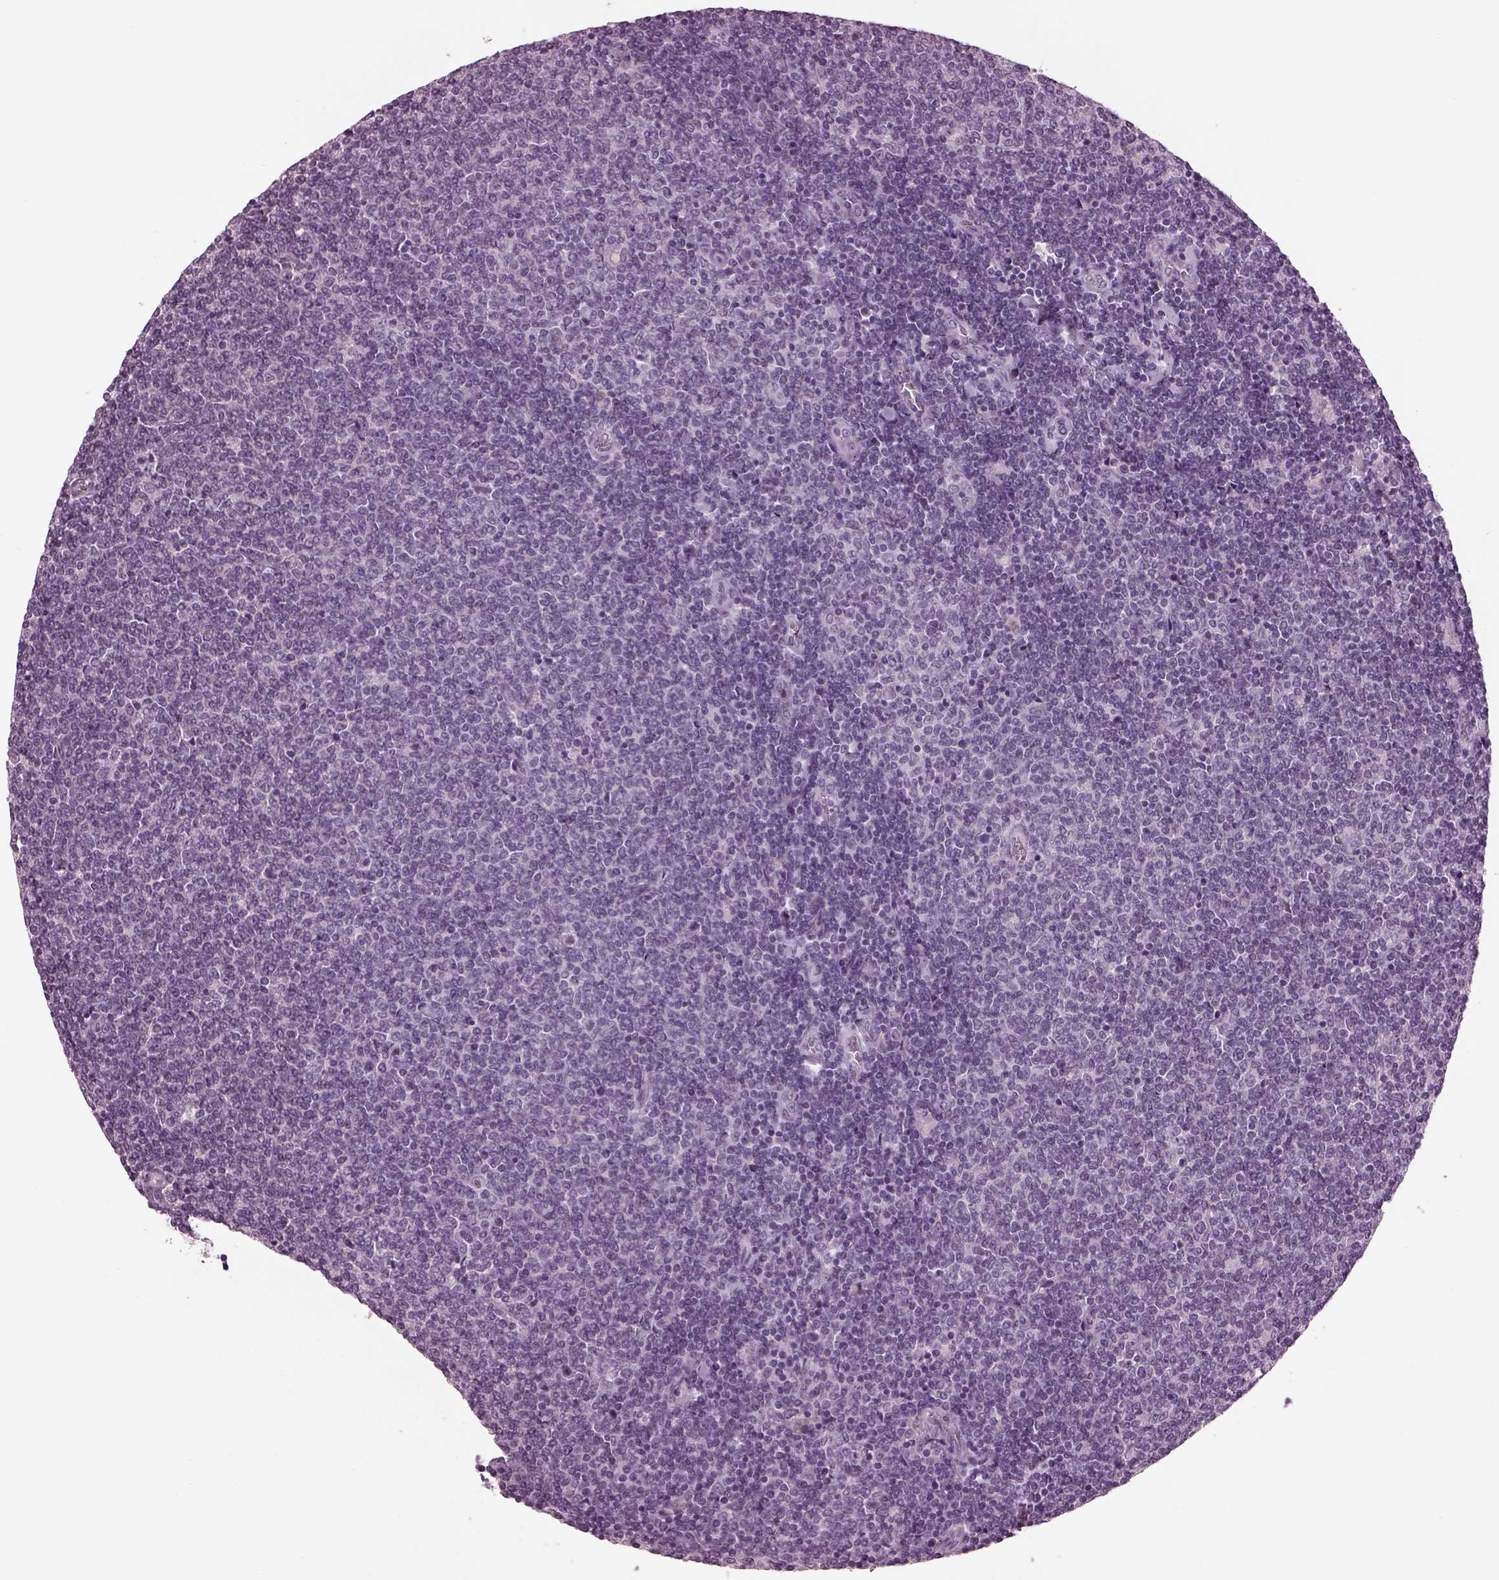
{"staining": {"intensity": "negative", "quantity": "none", "location": "none"}, "tissue": "lymphoma", "cell_type": "Tumor cells", "image_type": "cancer", "snomed": [{"axis": "morphology", "description": "Malignant lymphoma, non-Hodgkin's type, Low grade"}, {"axis": "topography", "description": "Lymph node"}], "caption": "Lymphoma stained for a protein using immunohistochemistry (IHC) exhibits no positivity tumor cells.", "gene": "CLCN4", "patient": {"sex": "male", "age": 52}}